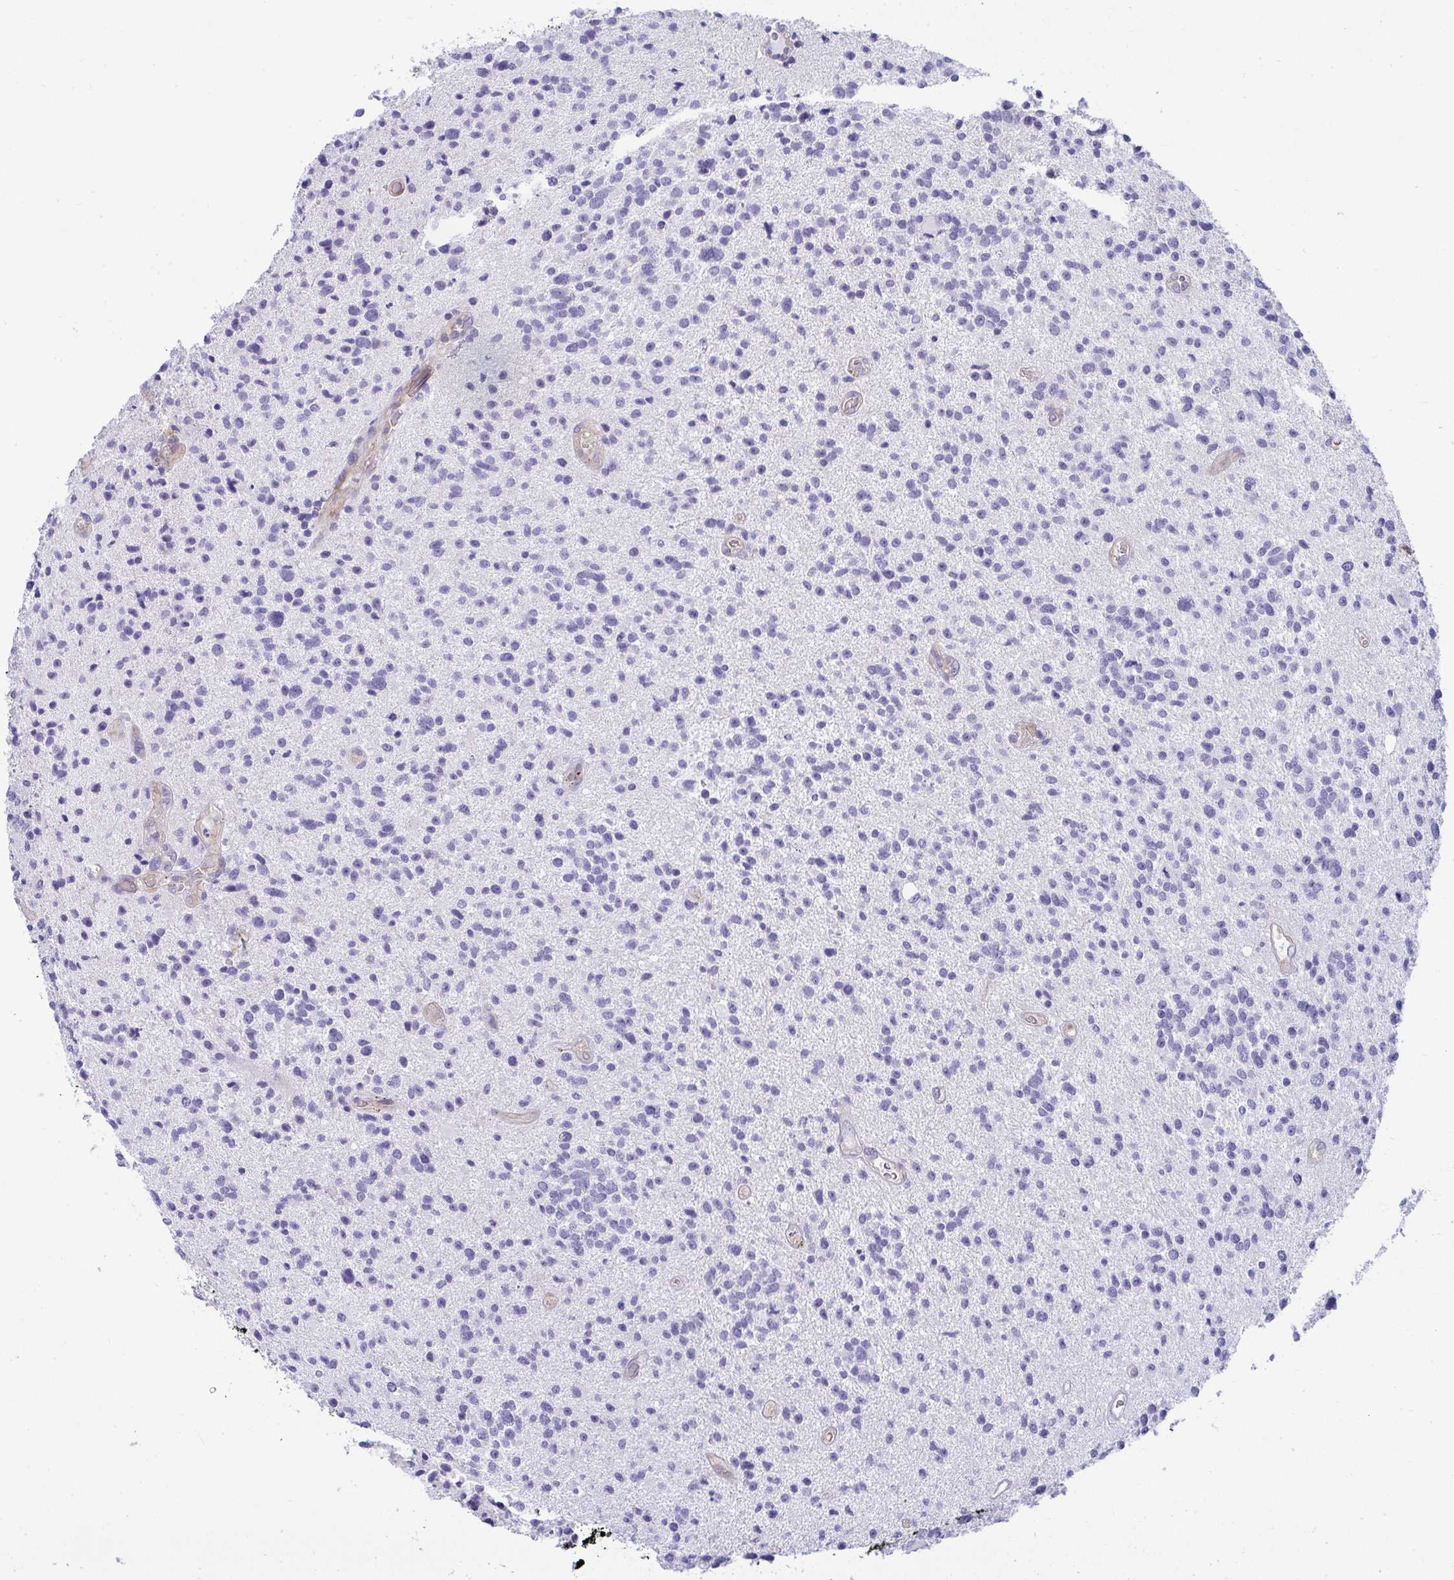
{"staining": {"intensity": "negative", "quantity": "none", "location": "none"}, "tissue": "glioma", "cell_type": "Tumor cells", "image_type": "cancer", "snomed": [{"axis": "morphology", "description": "Glioma, malignant, High grade"}, {"axis": "topography", "description": "Brain"}], "caption": "Immunohistochemistry of human glioma displays no expression in tumor cells.", "gene": "MYL12A", "patient": {"sex": "male", "age": 29}}